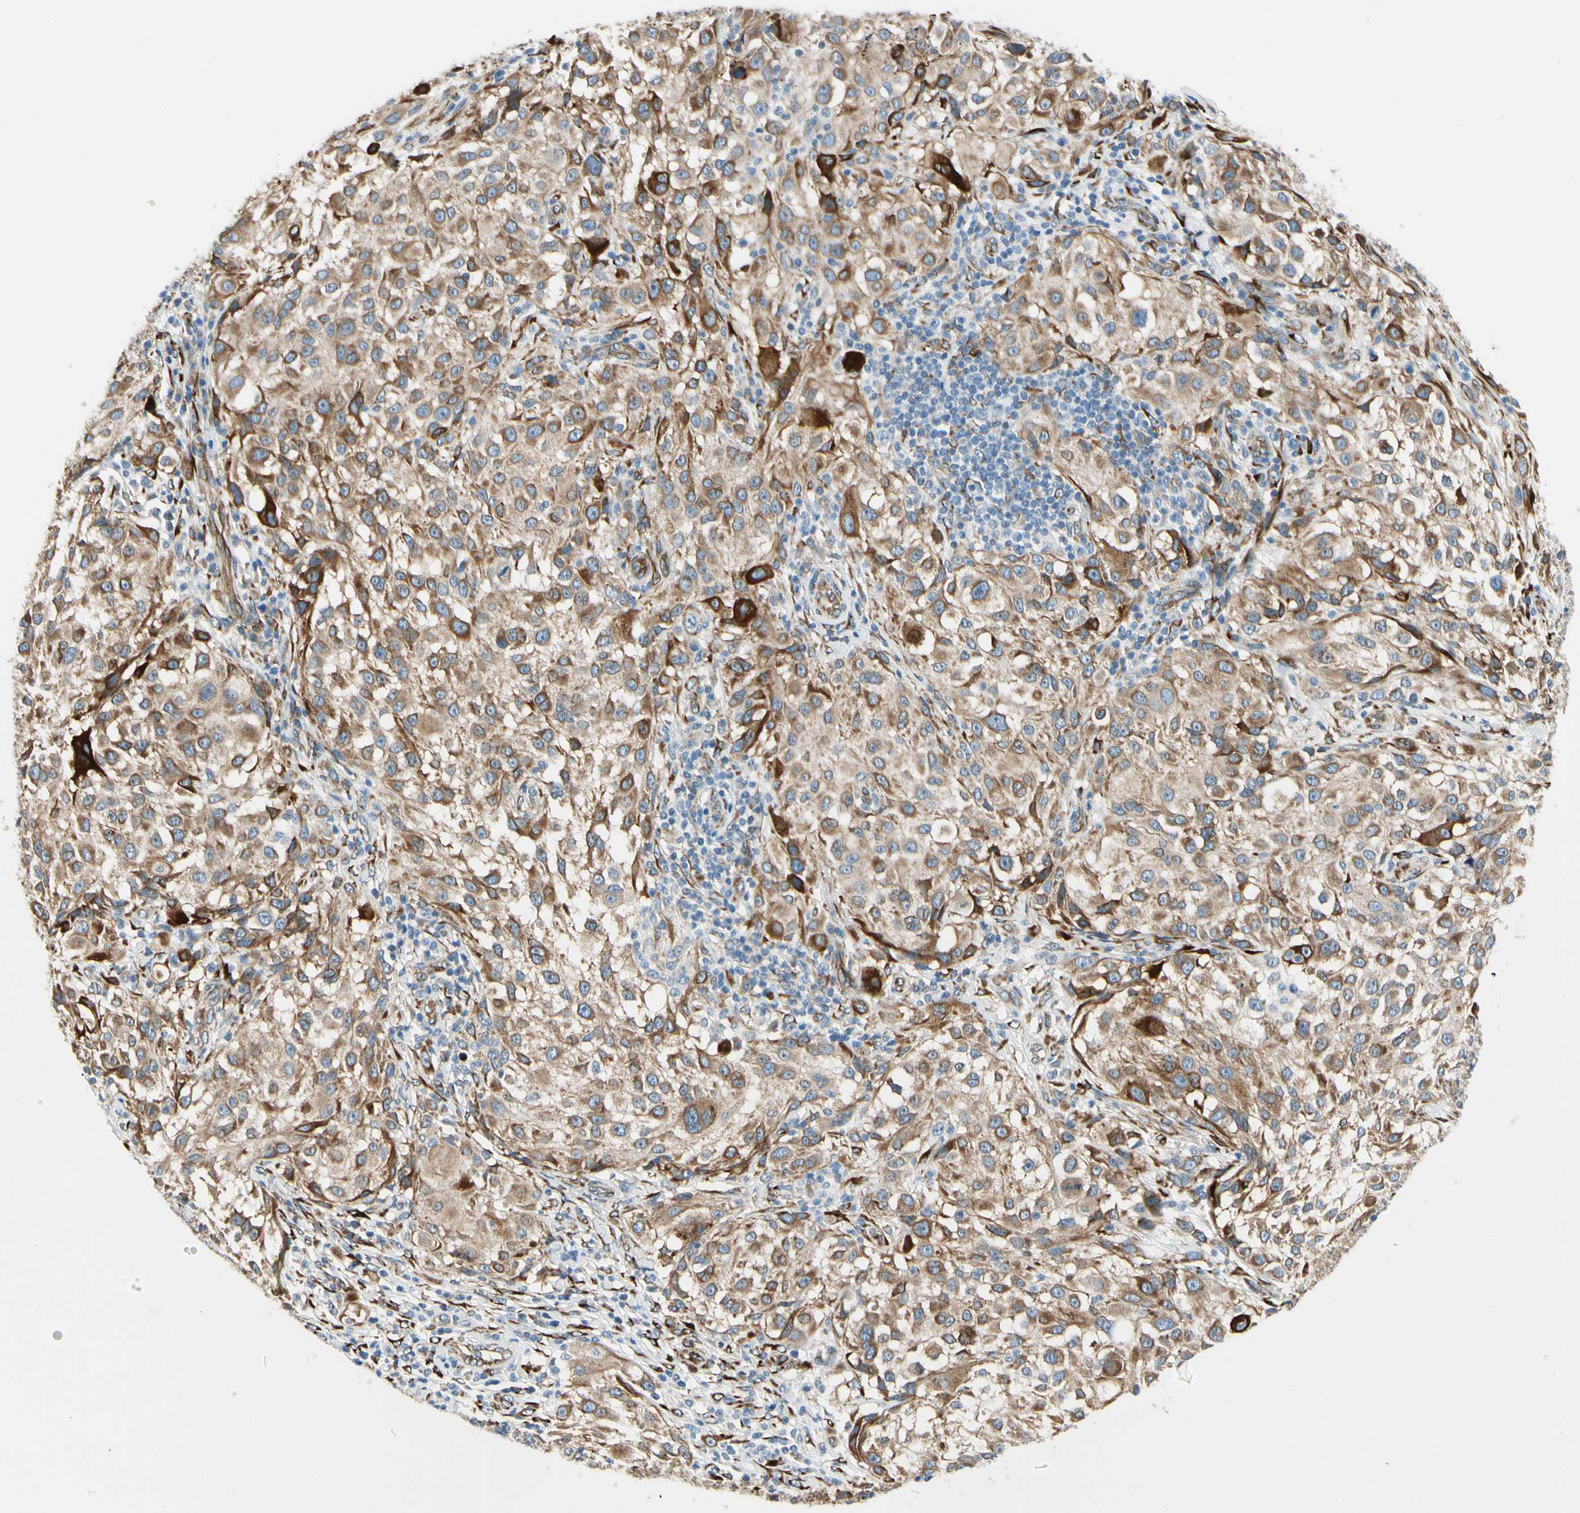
{"staining": {"intensity": "moderate", "quantity": ">75%", "location": "cytoplasmic/membranous"}, "tissue": "melanoma", "cell_type": "Tumor cells", "image_type": "cancer", "snomed": [{"axis": "morphology", "description": "Necrosis, NOS"}, {"axis": "morphology", "description": "Malignant melanoma, NOS"}, {"axis": "topography", "description": "Skin"}], "caption": "Immunohistochemical staining of malignant melanoma reveals medium levels of moderate cytoplasmic/membranous staining in approximately >75% of tumor cells. (DAB IHC, brown staining for protein, blue staining for nuclei).", "gene": "FKBP7", "patient": {"sex": "female", "age": 87}}